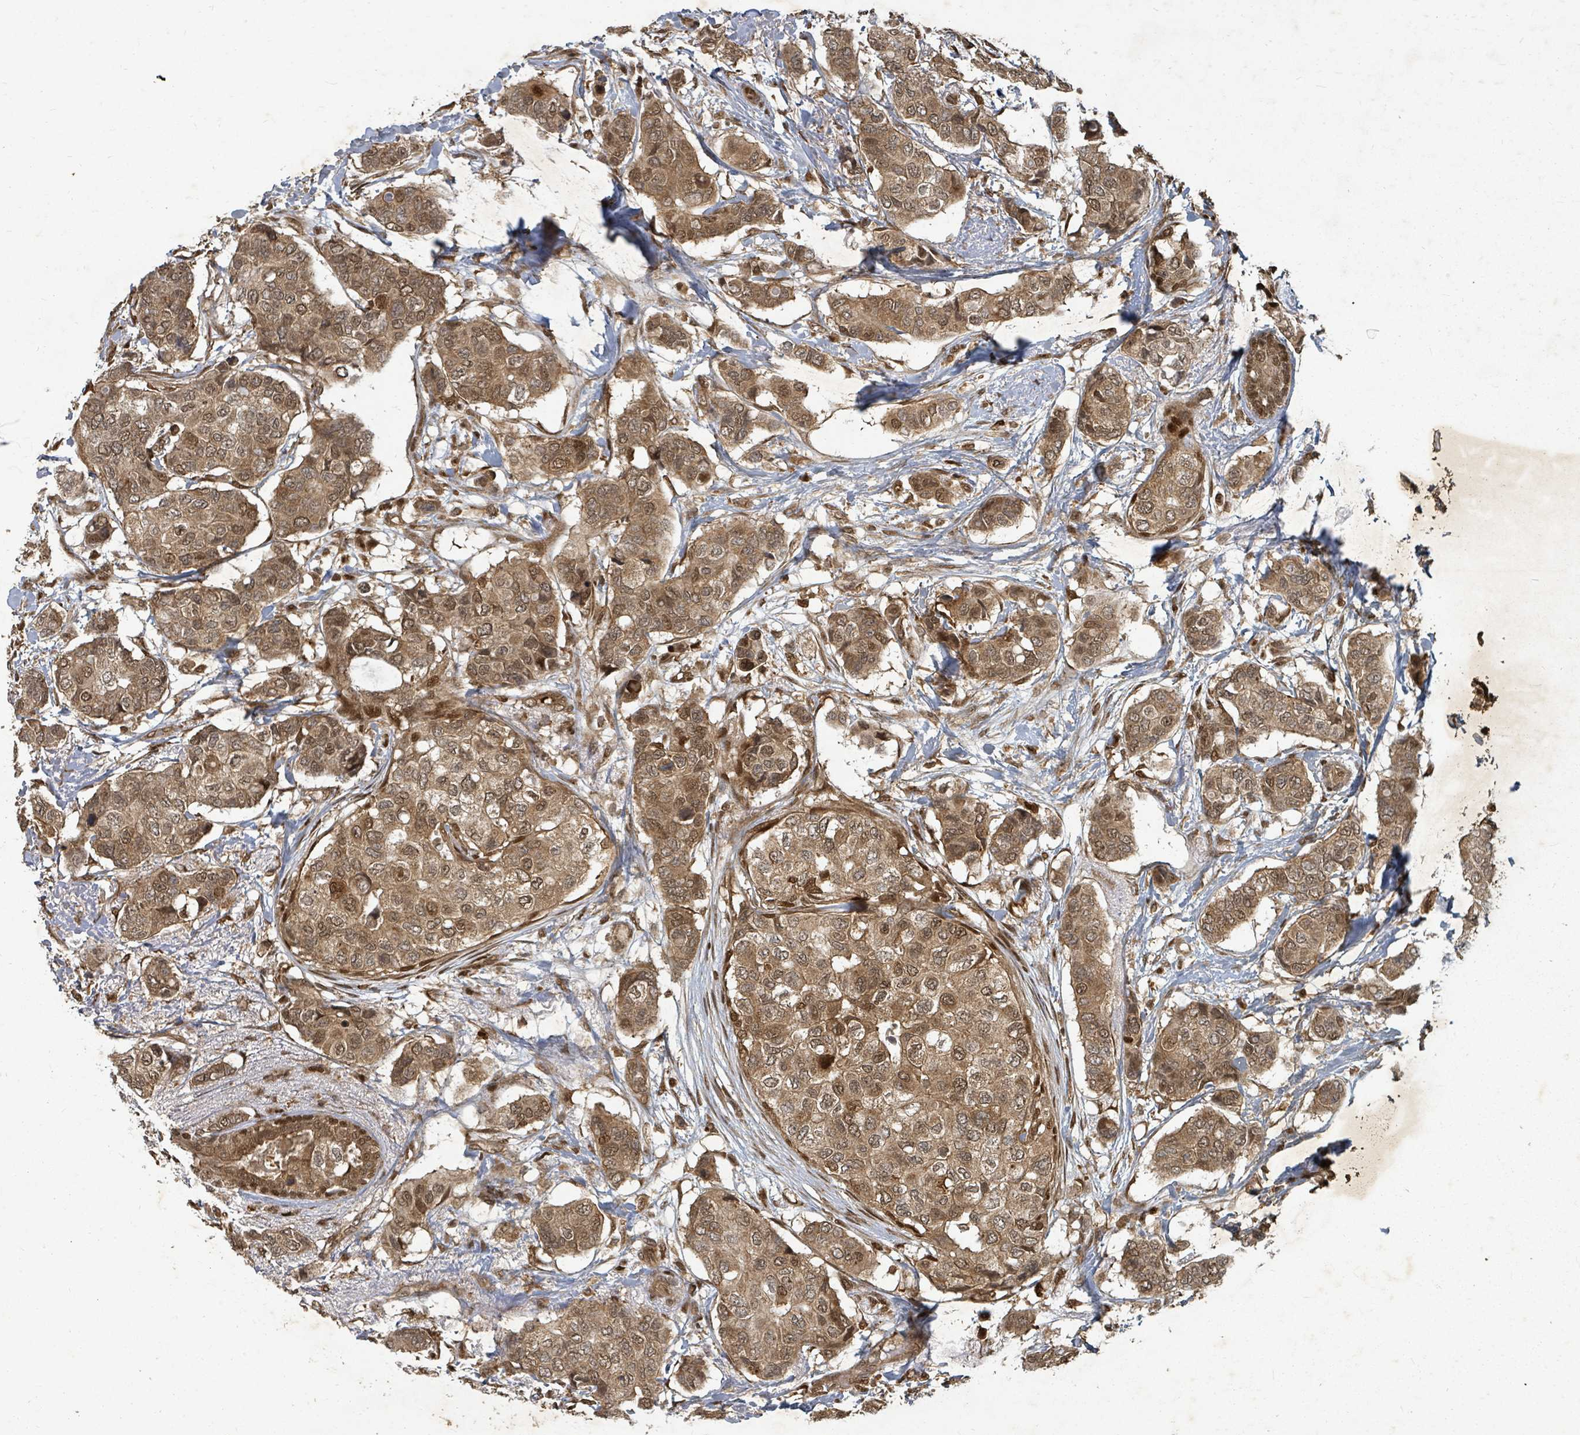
{"staining": {"intensity": "moderate", "quantity": ">75%", "location": "cytoplasmic/membranous,nuclear"}, "tissue": "breast cancer", "cell_type": "Tumor cells", "image_type": "cancer", "snomed": [{"axis": "morphology", "description": "Lobular carcinoma"}, {"axis": "topography", "description": "Breast"}], "caption": "The histopathology image displays a brown stain indicating the presence of a protein in the cytoplasmic/membranous and nuclear of tumor cells in breast cancer.", "gene": "KDM4E", "patient": {"sex": "female", "age": 51}}